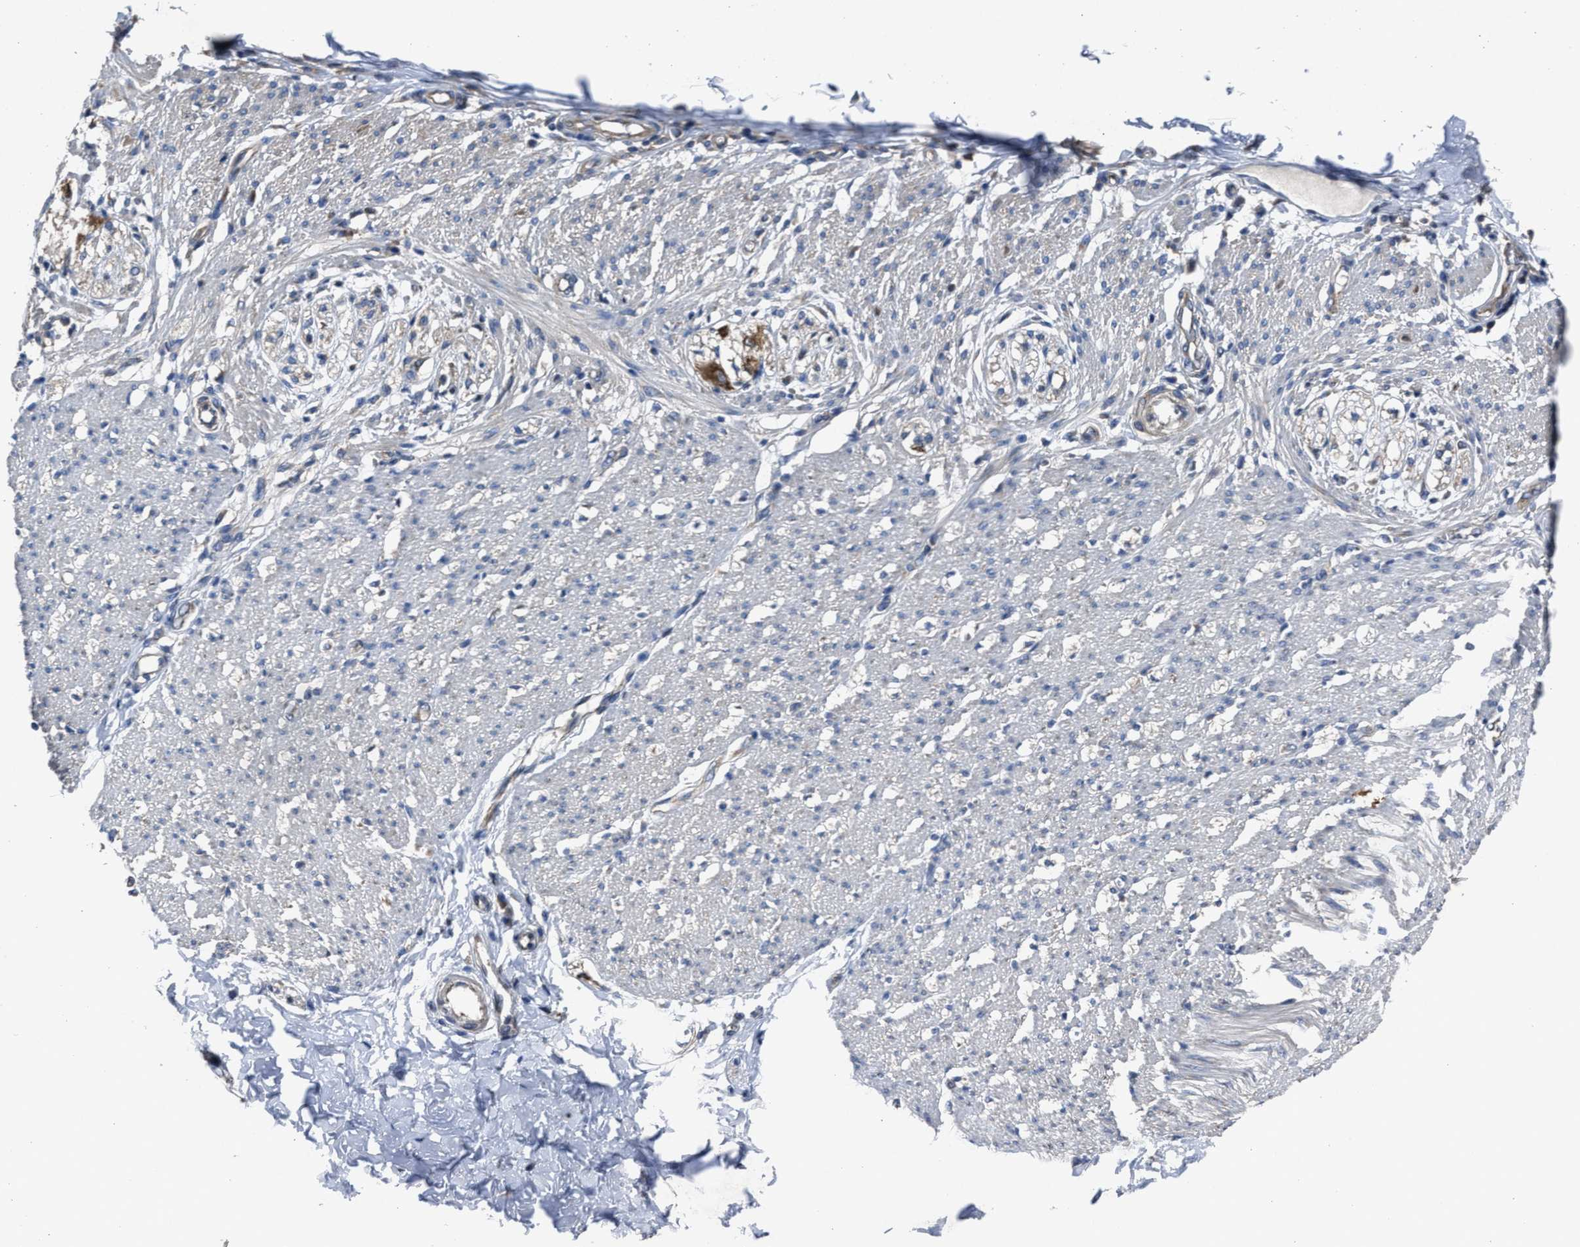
{"staining": {"intensity": "weak", "quantity": "25%-75%", "location": "cytoplasmic/membranous"}, "tissue": "smooth muscle", "cell_type": "Smooth muscle cells", "image_type": "normal", "snomed": [{"axis": "morphology", "description": "Normal tissue, NOS"}, {"axis": "morphology", "description": "Adenocarcinoma, NOS"}, {"axis": "topography", "description": "Colon"}, {"axis": "topography", "description": "Peripheral nerve tissue"}], "caption": "Protein analysis of unremarkable smooth muscle reveals weak cytoplasmic/membranous staining in about 25%-75% of smooth muscle cells. The staining is performed using DAB brown chromogen to label protein expression. The nuclei are counter-stained blue using hematoxylin.", "gene": "UPF1", "patient": {"sex": "male", "age": 14}}